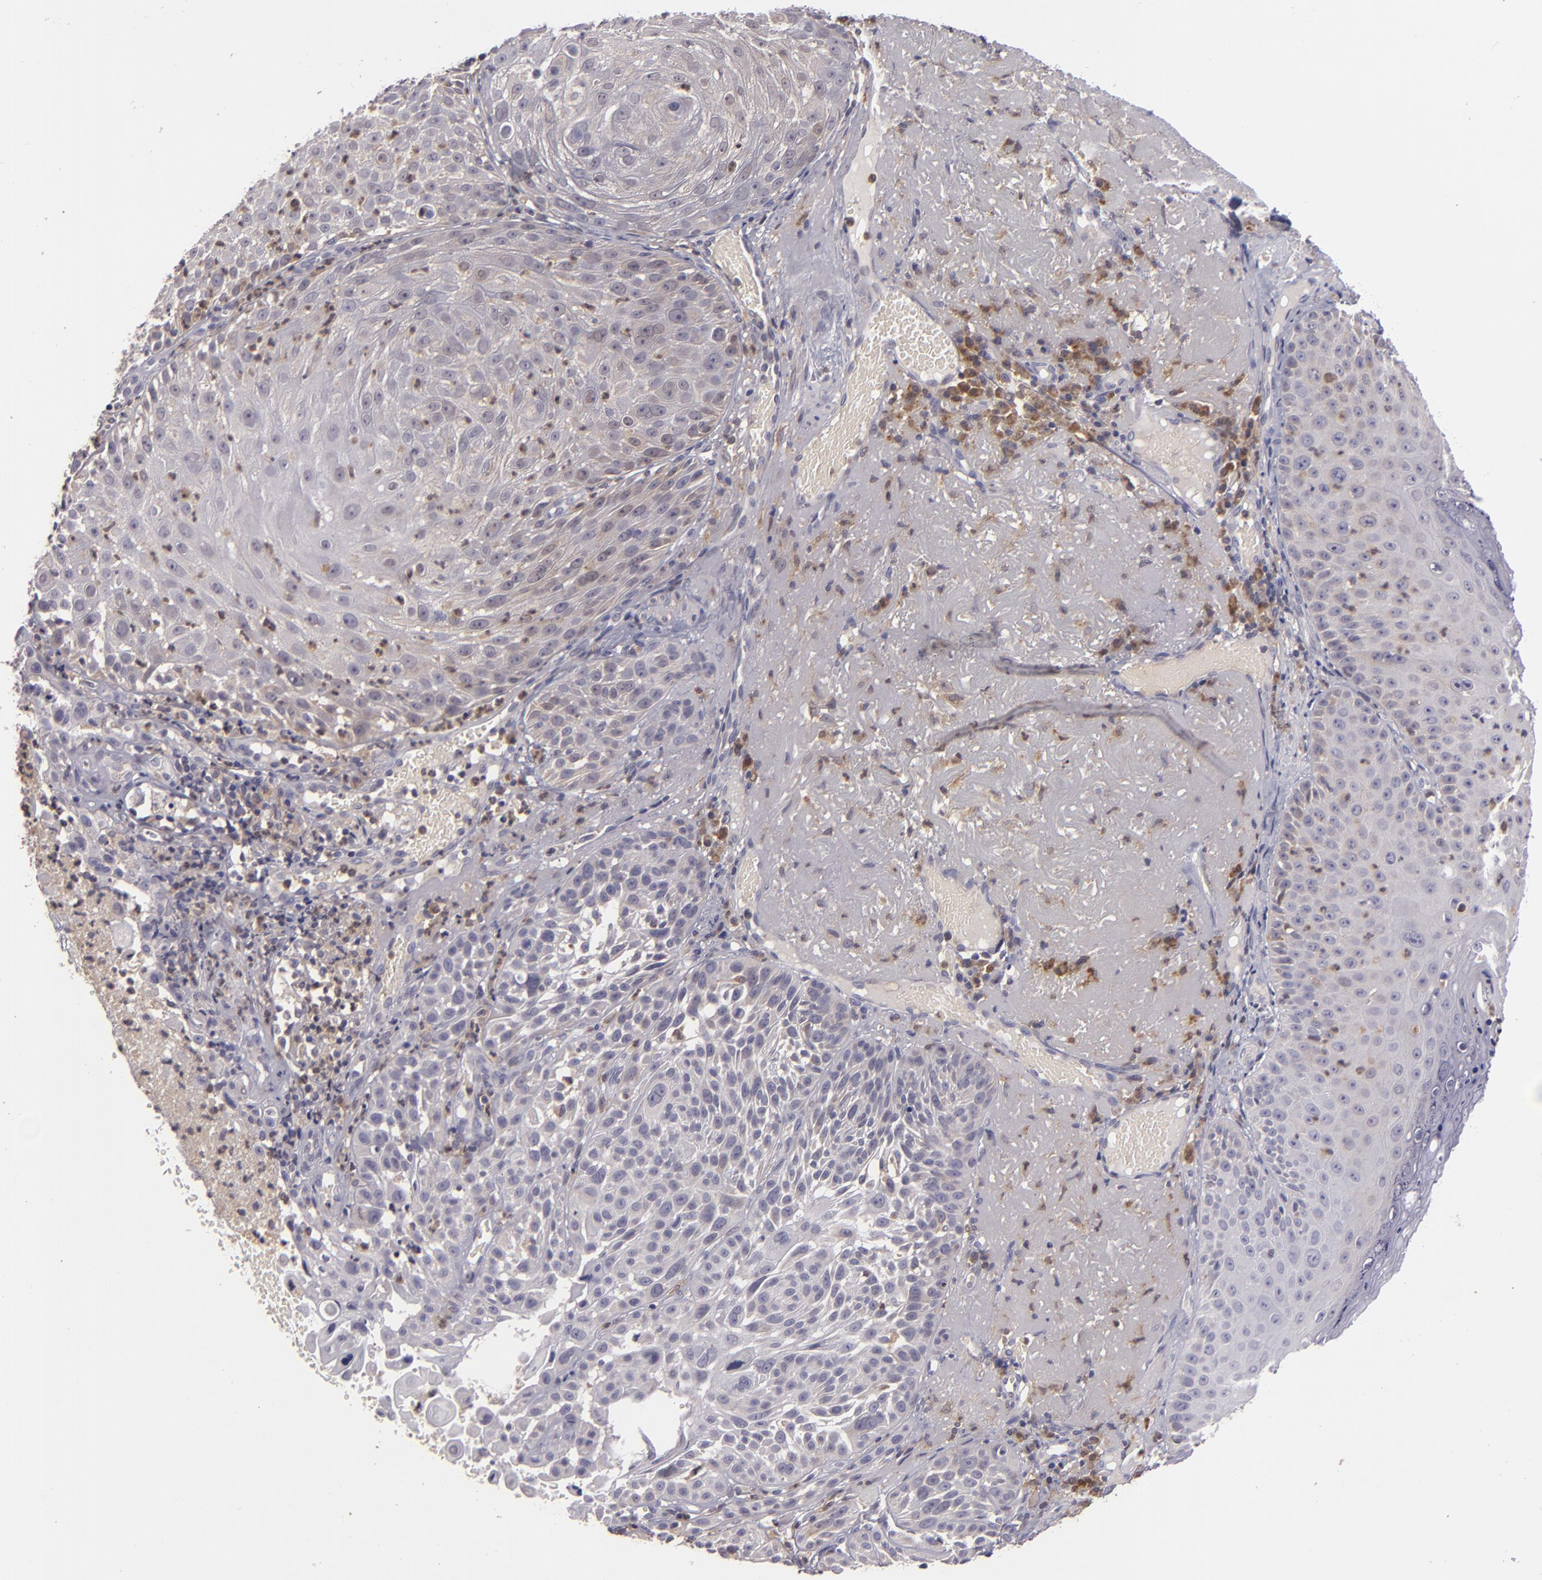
{"staining": {"intensity": "negative", "quantity": "none", "location": "none"}, "tissue": "skin cancer", "cell_type": "Tumor cells", "image_type": "cancer", "snomed": [{"axis": "morphology", "description": "Squamous cell carcinoma, NOS"}, {"axis": "topography", "description": "Skin"}], "caption": "A high-resolution image shows IHC staining of skin cancer (squamous cell carcinoma), which shows no significant expression in tumor cells.", "gene": "FHIT", "patient": {"sex": "female", "age": 89}}